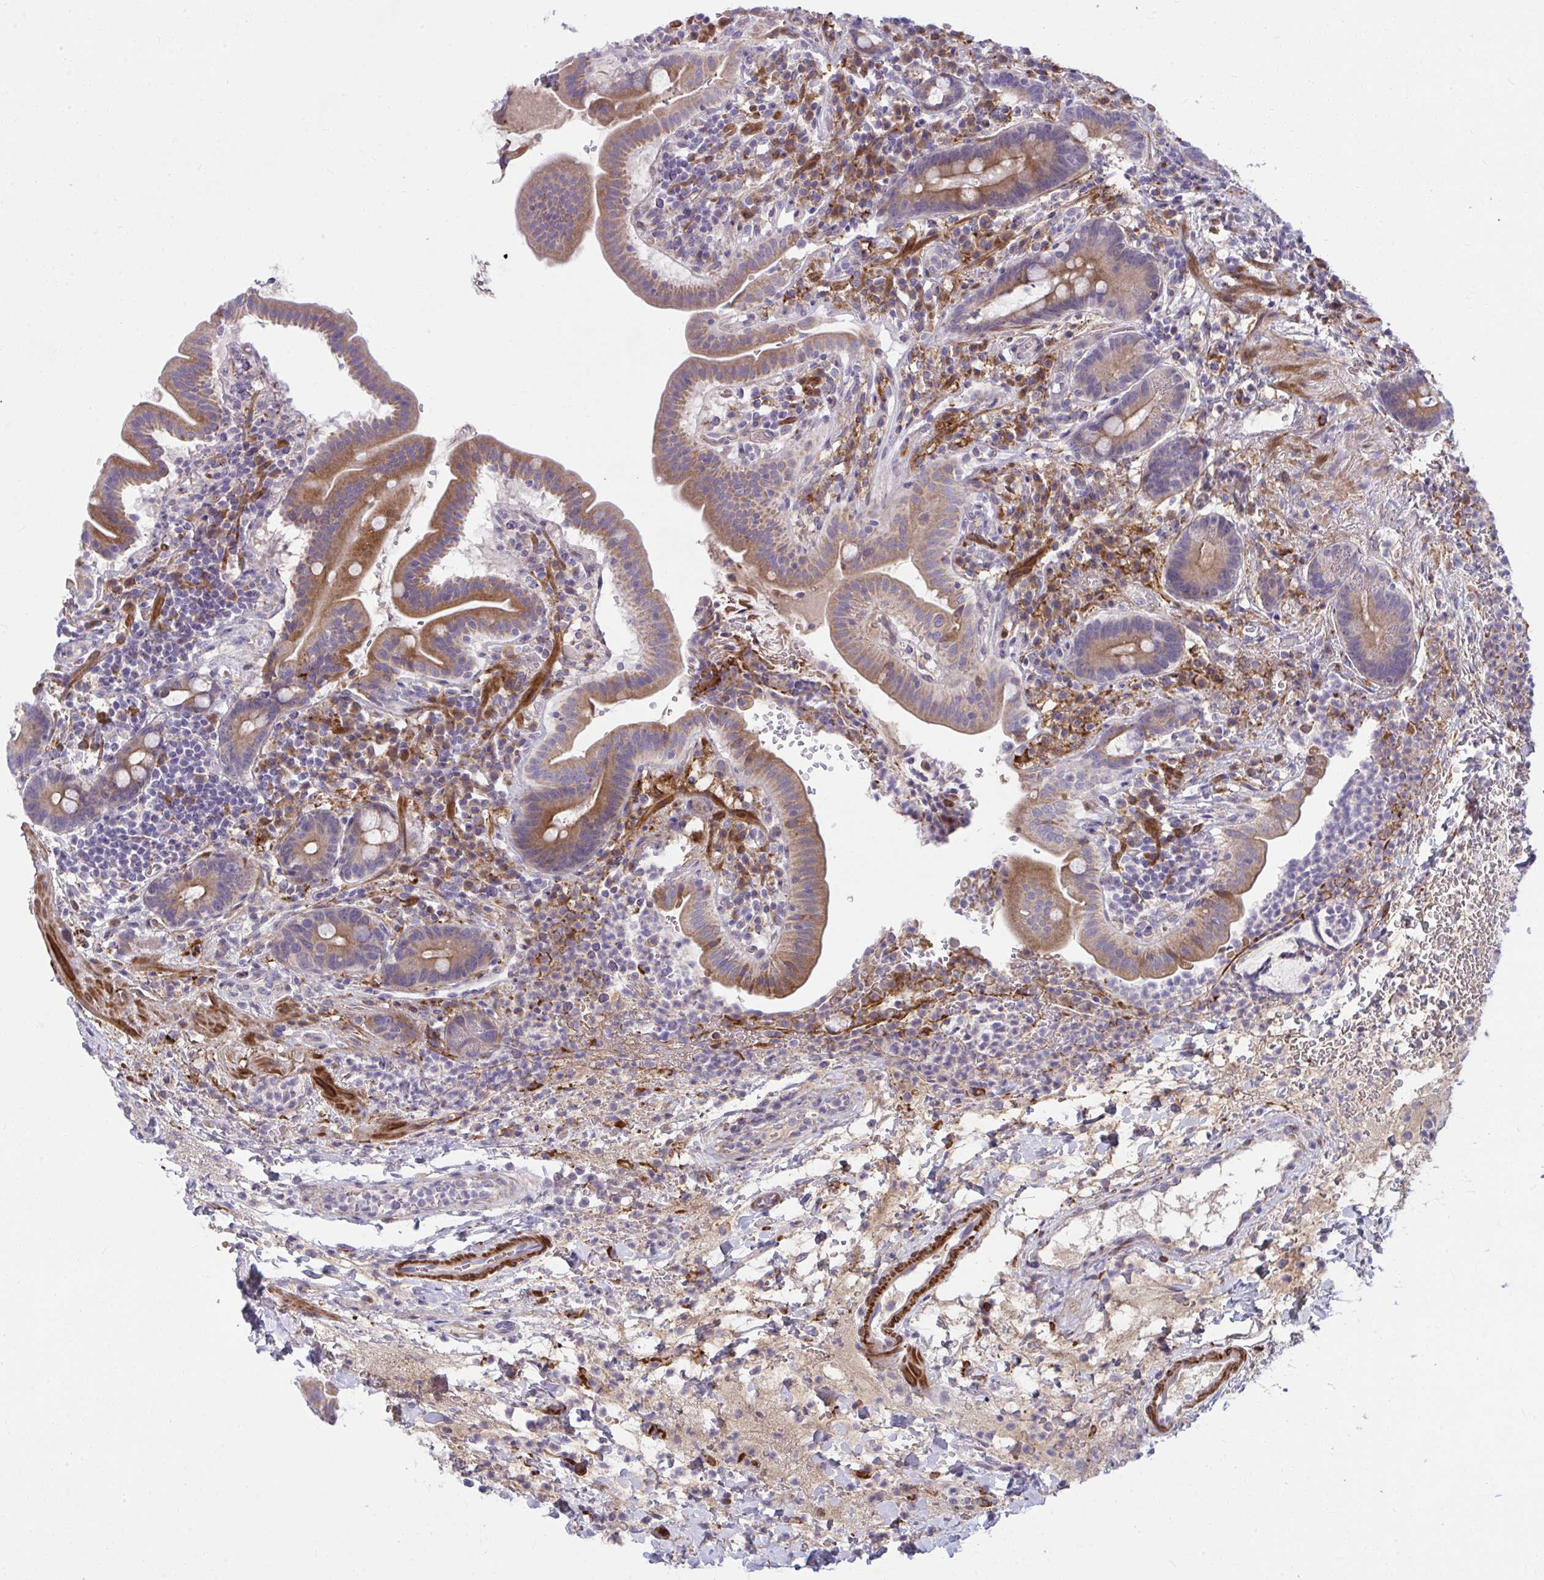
{"staining": {"intensity": "strong", "quantity": ">75%", "location": "cytoplasmic/membranous"}, "tissue": "small intestine", "cell_type": "Glandular cells", "image_type": "normal", "snomed": [{"axis": "morphology", "description": "Normal tissue, NOS"}, {"axis": "topography", "description": "Small intestine"}], "caption": "Normal small intestine exhibits strong cytoplasmic/membranous positivity in about >75% of glandular cells.", "gene": "PIGZ", "patient": {"sex": "male", "age": 26}}